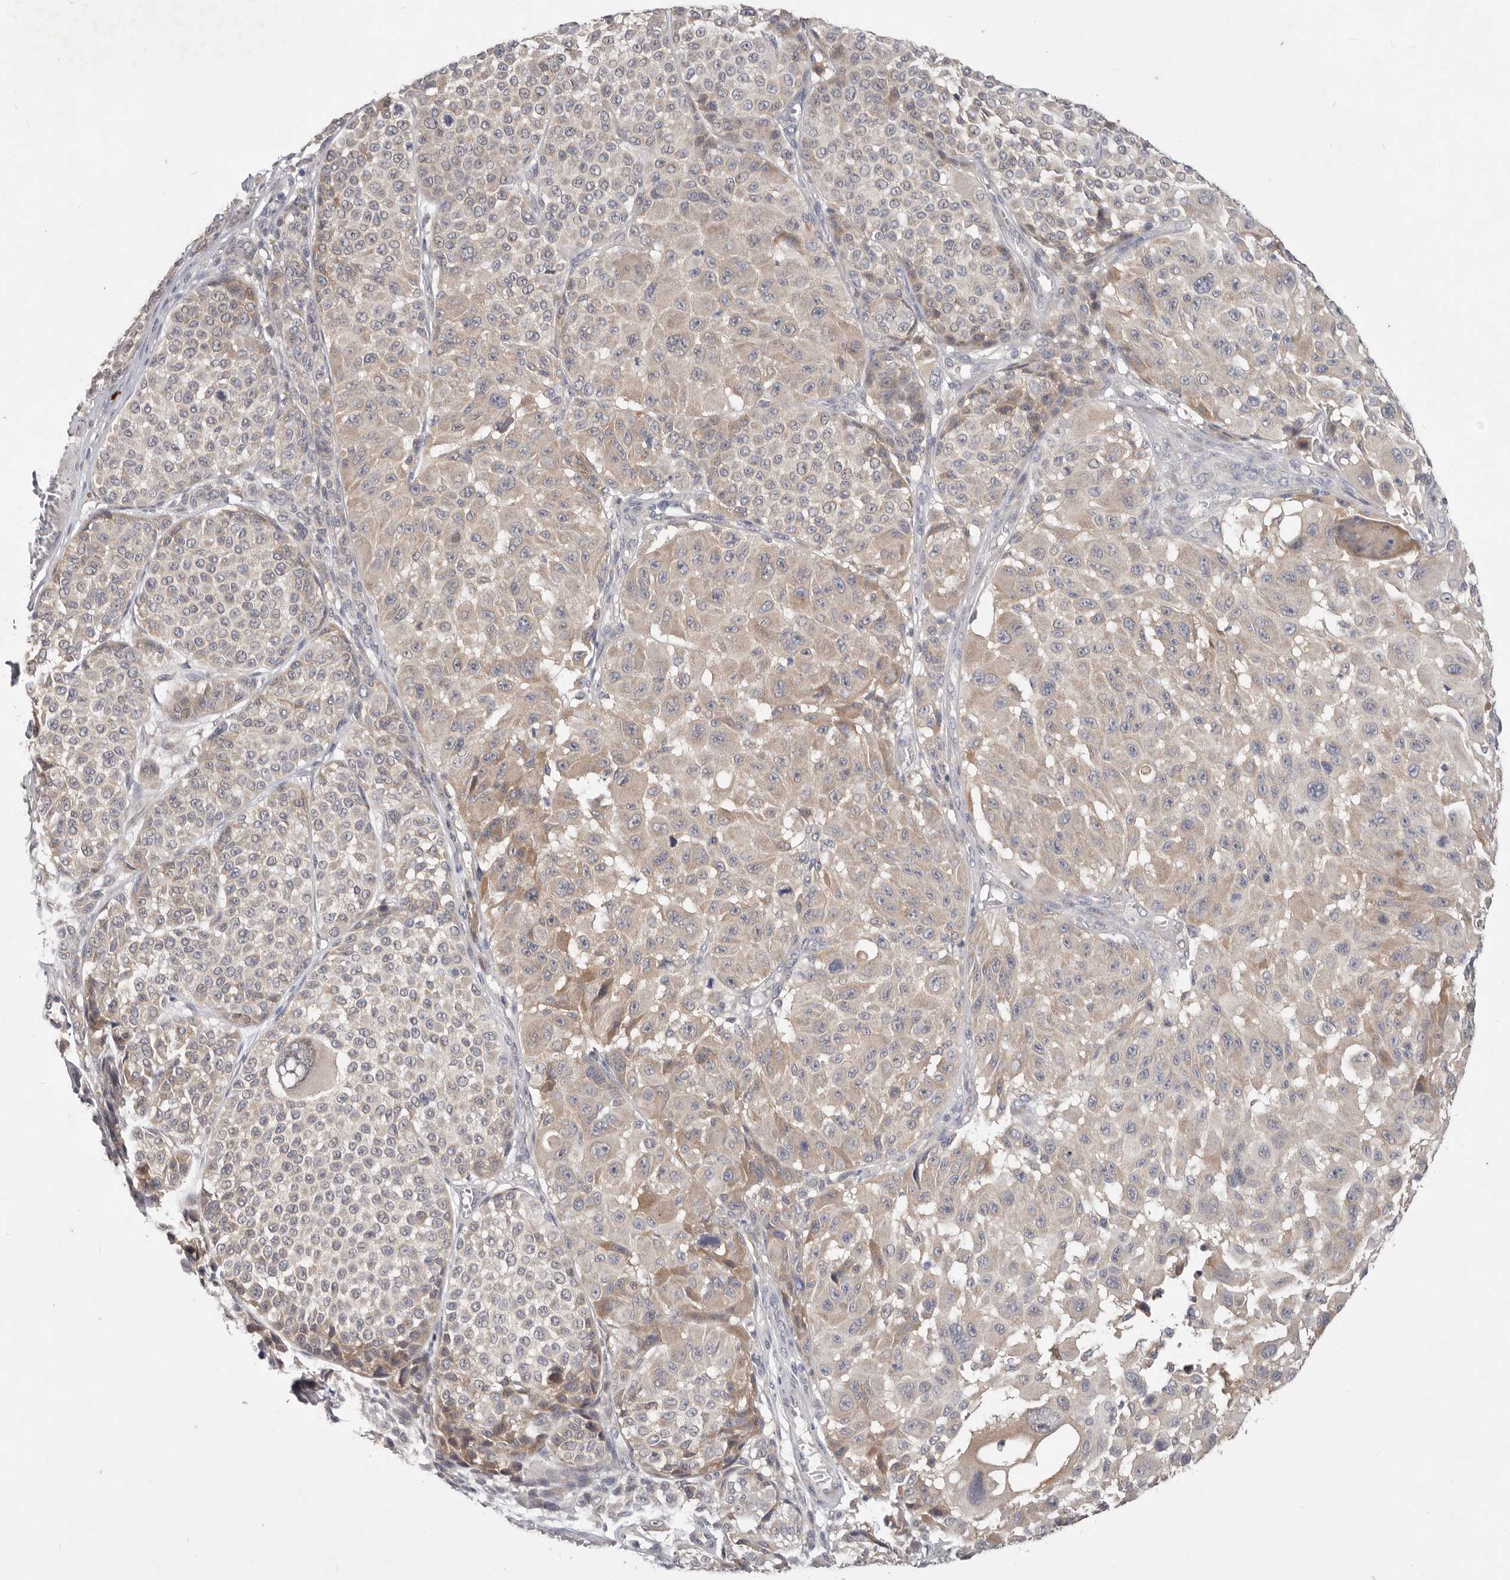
{"staining": {"intensity": "negative", "quantity": "none", "location": "none"}, "tissue": "melanoma", "cell_type": "Tumor cells", "image_type": "cancer", "snomed": [{"axis": "morphology", "description": "Malignant melanoma, NOS"}, {"axis": "topography", "description": "Skin"}], "caption": "Tumor cells are negative for protein expression in human melanoma. The staining was performed using DAB to visualize the protein expression in brown, while the nuclei were stained in blue with hematoxylin (Magnification: 20x).", "gene": "WDR77", "patient": {"sex": "male", "age": 83}}